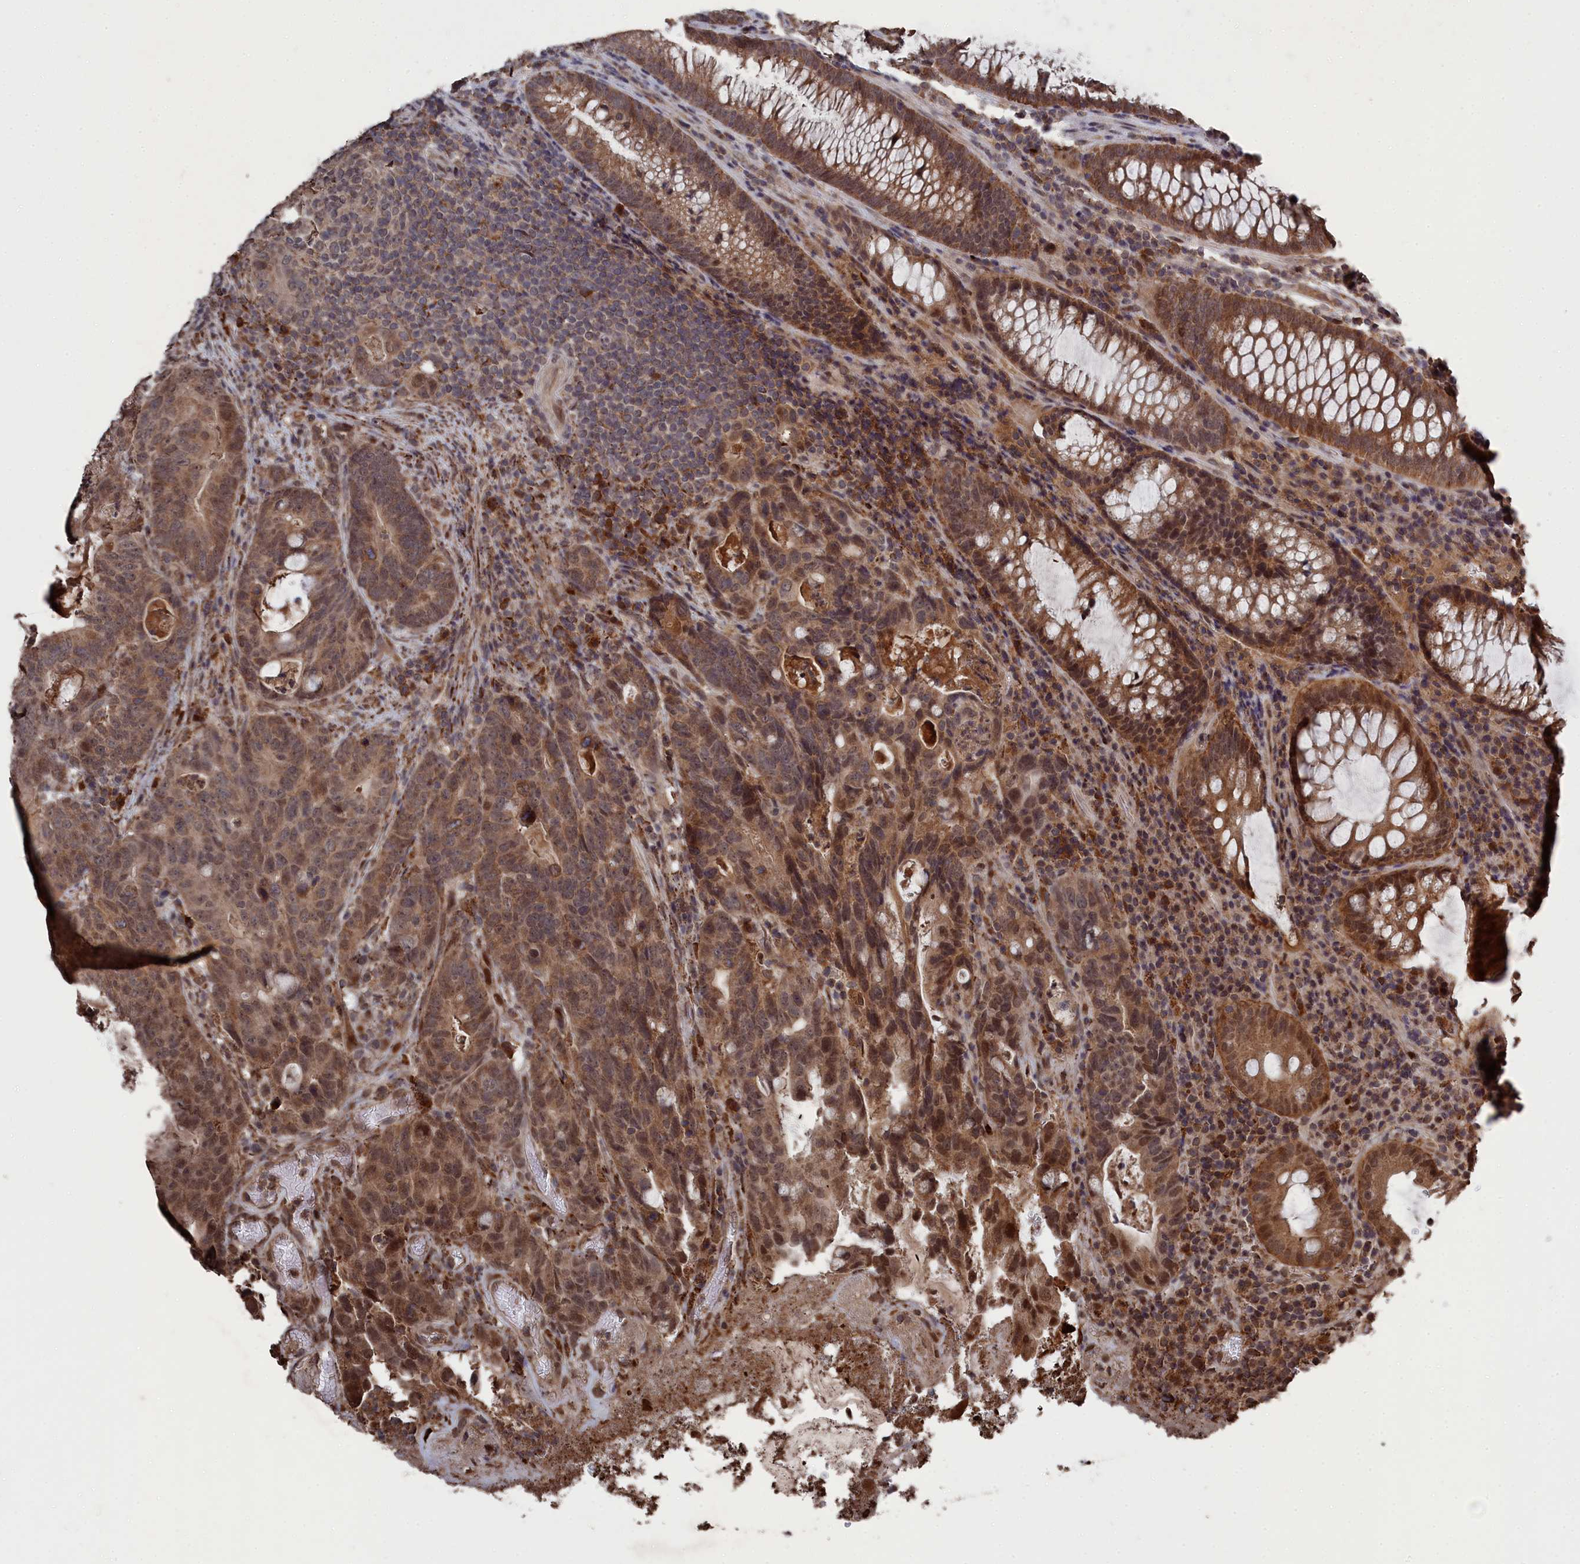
{"staining": {"intensity": "moderate", "quantity": ">75%", "location": "cytoplasmic/membranous,nuclear"}, "tissue": "colorectal cancer", "cell_type": "Tumor cells", "image_type": "cancer", "snomed": [{"axis": "morphology", "description": "Adenocarcinoma, NOS"}, {"axis": "topography", "description": "Colon"}], "caption": "A high-resolution photomicrograph shows immunohistochemistry staining of adenocarcinoma (colorectal), which demonstrates moderate cytoplasmic/membranous and nuclear expression in about >75% of tumor cells.", "gene": "CEACAM21", "patient": {"sex": "female", "age": 82}}